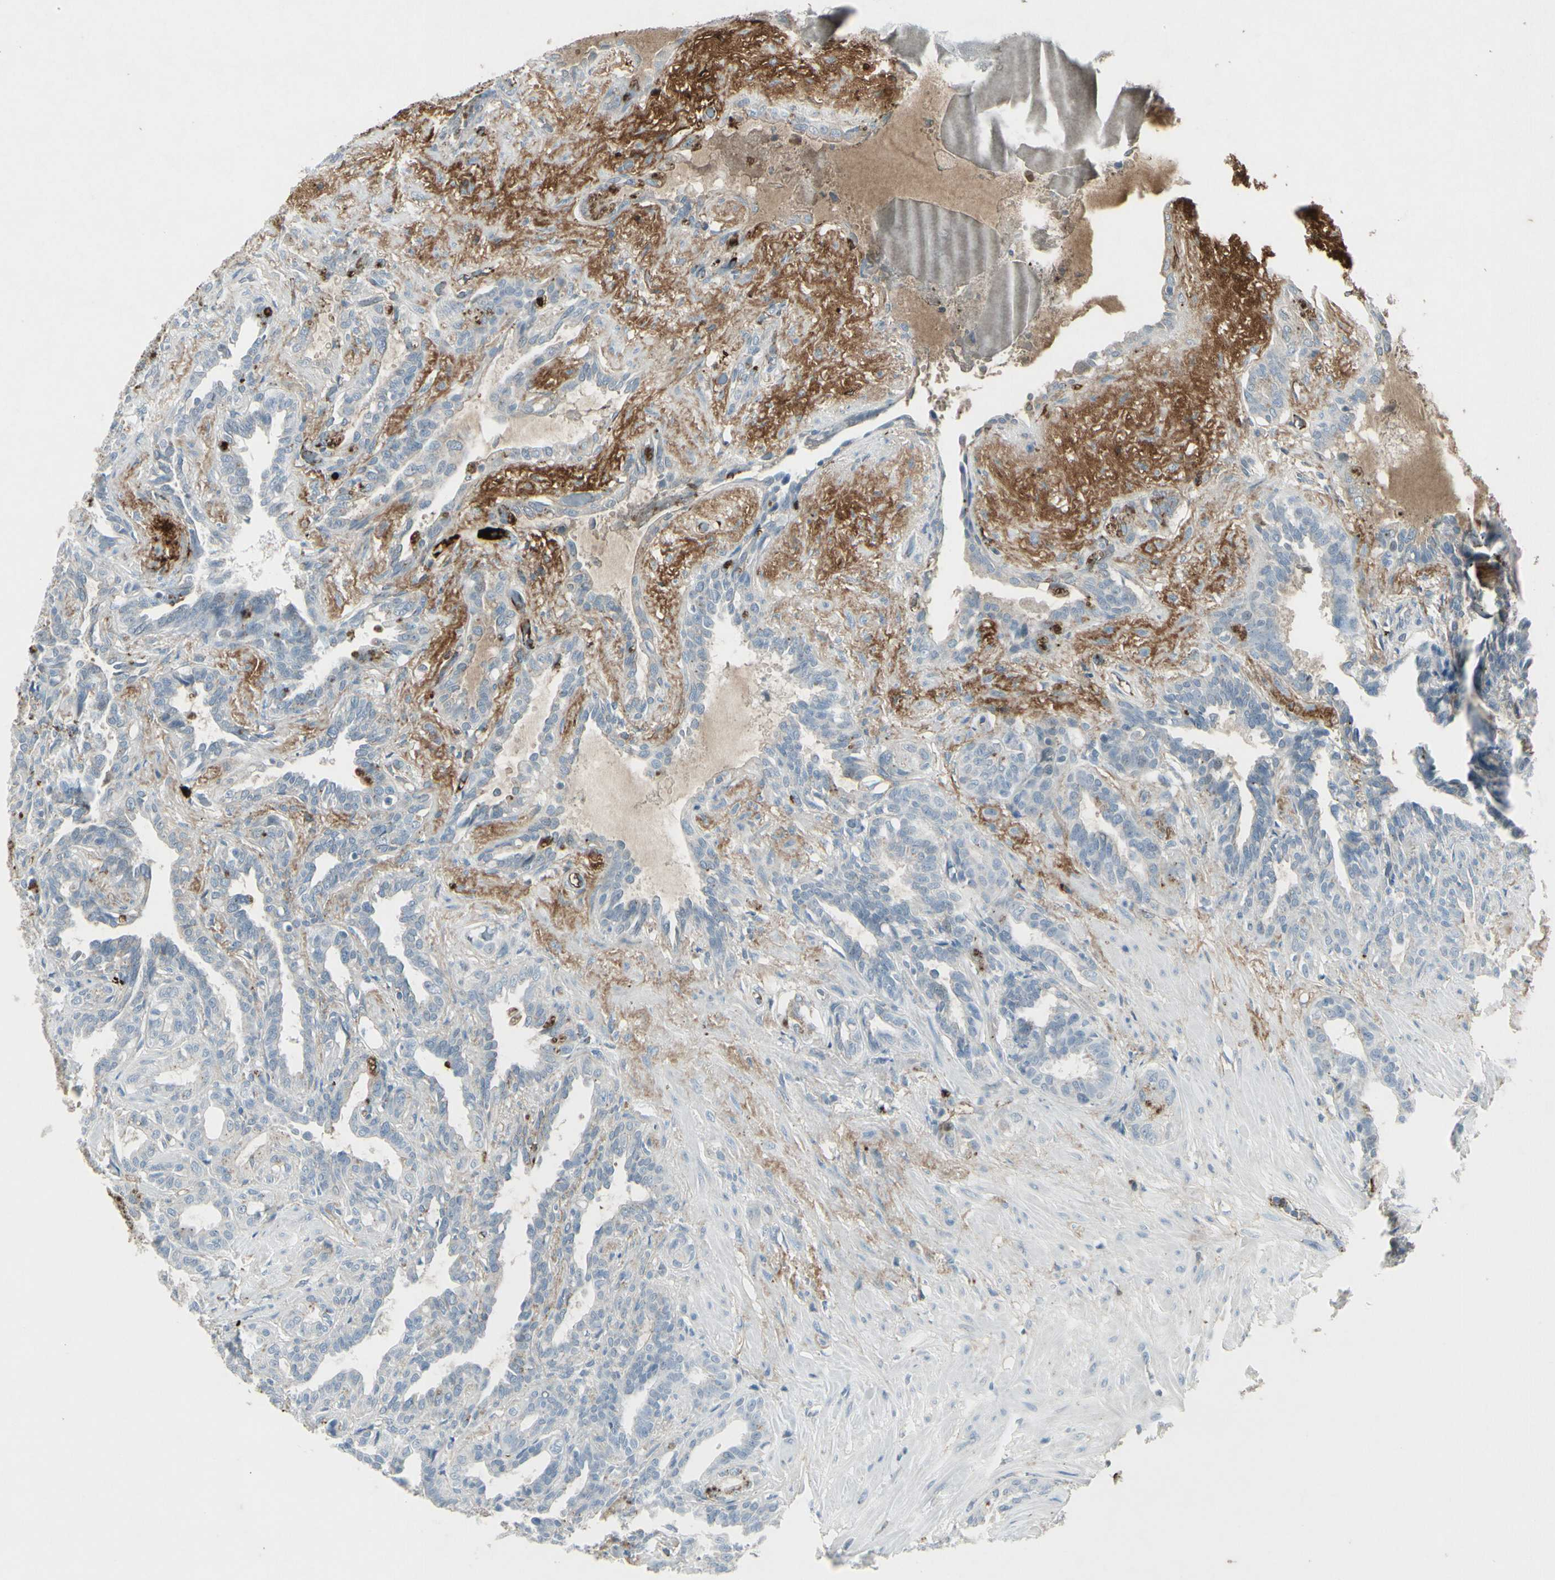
{"staining": {"intensity": "moderate", "quantity": "<25%", "location": "cytoplasmic/membranous"}, "tissue": "seminal vesicle", "cell_type": "Glandular cells", "image_type": "normal", "snomed": [{"axis": "morphology", "description": "Normal tissue, NOS"}, {"axis": "topography", "description": "Seminal veicle"}], "caption": "Brown immunohistochemical staining in unremarkable seminal vesicle shows moderate cytoplasmic/membranous expression in approximately <25% of glandular cells.", "gene": "IGHM", "patient": {"sex": "male", "age": 61}}